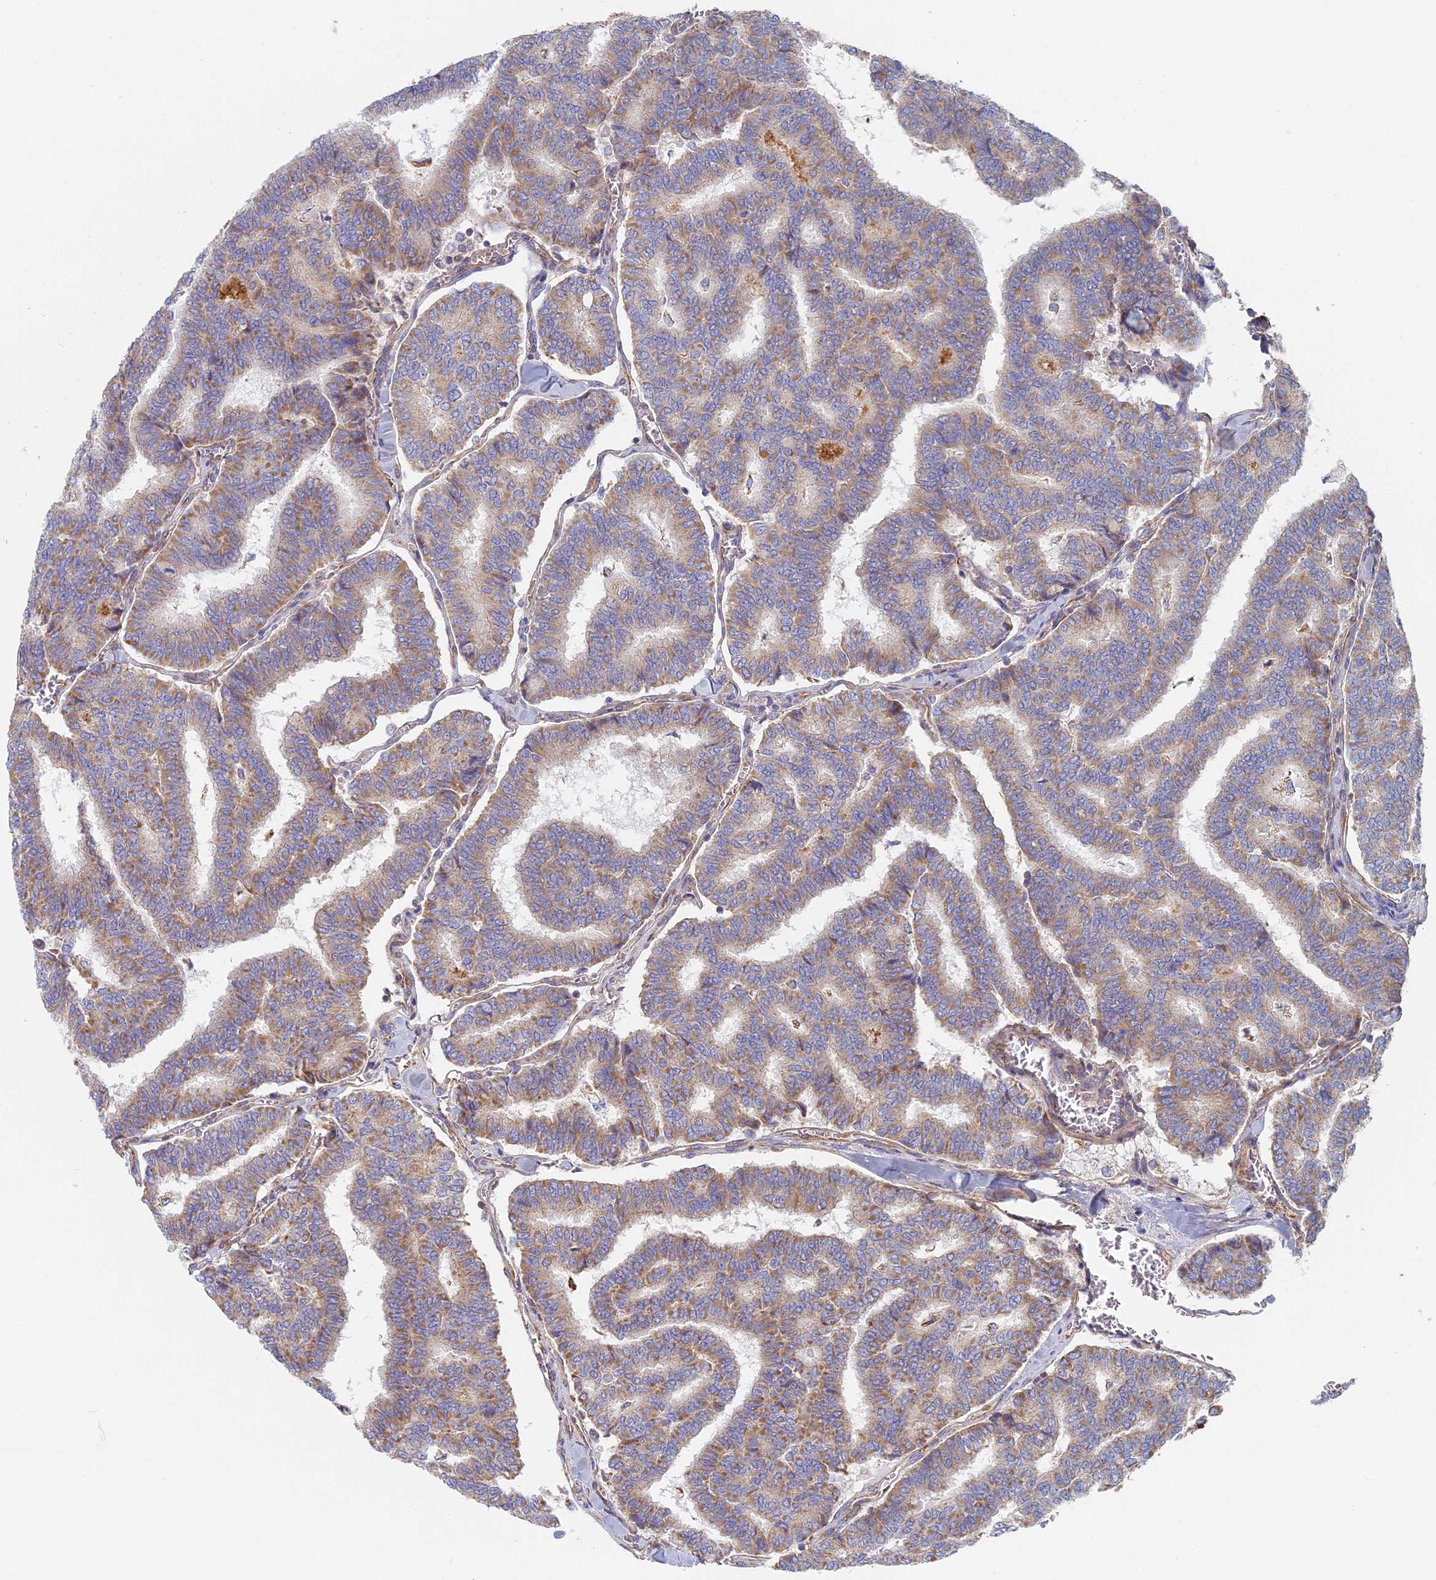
{"staining": {"intensity": "weak", "quantity": "25%-75%", "location": "cytoplasmic/membranous"}, "tissue": "thyroid cancer", "cell_type": "Tumor cells", "image_type": "cancer", "snomed": [{"axis": "morphology", "description": "Papillary adenocarcinoma, NOS"}, {"axis": "topography", "description": "Thyroid gland"}], "caption": "Thyroid cancer (papillary adenocarcinoma) stained with DAB immunohistochemistry demonstrates low levels of weak cytoplasmic/membranous staining in about 25%-75% of tumor cells. (brown staining indicates protein expression, while blue staining denotes nuclei).", "gene": "DDA1", "patient": {"sex": "female", "age": 35}}